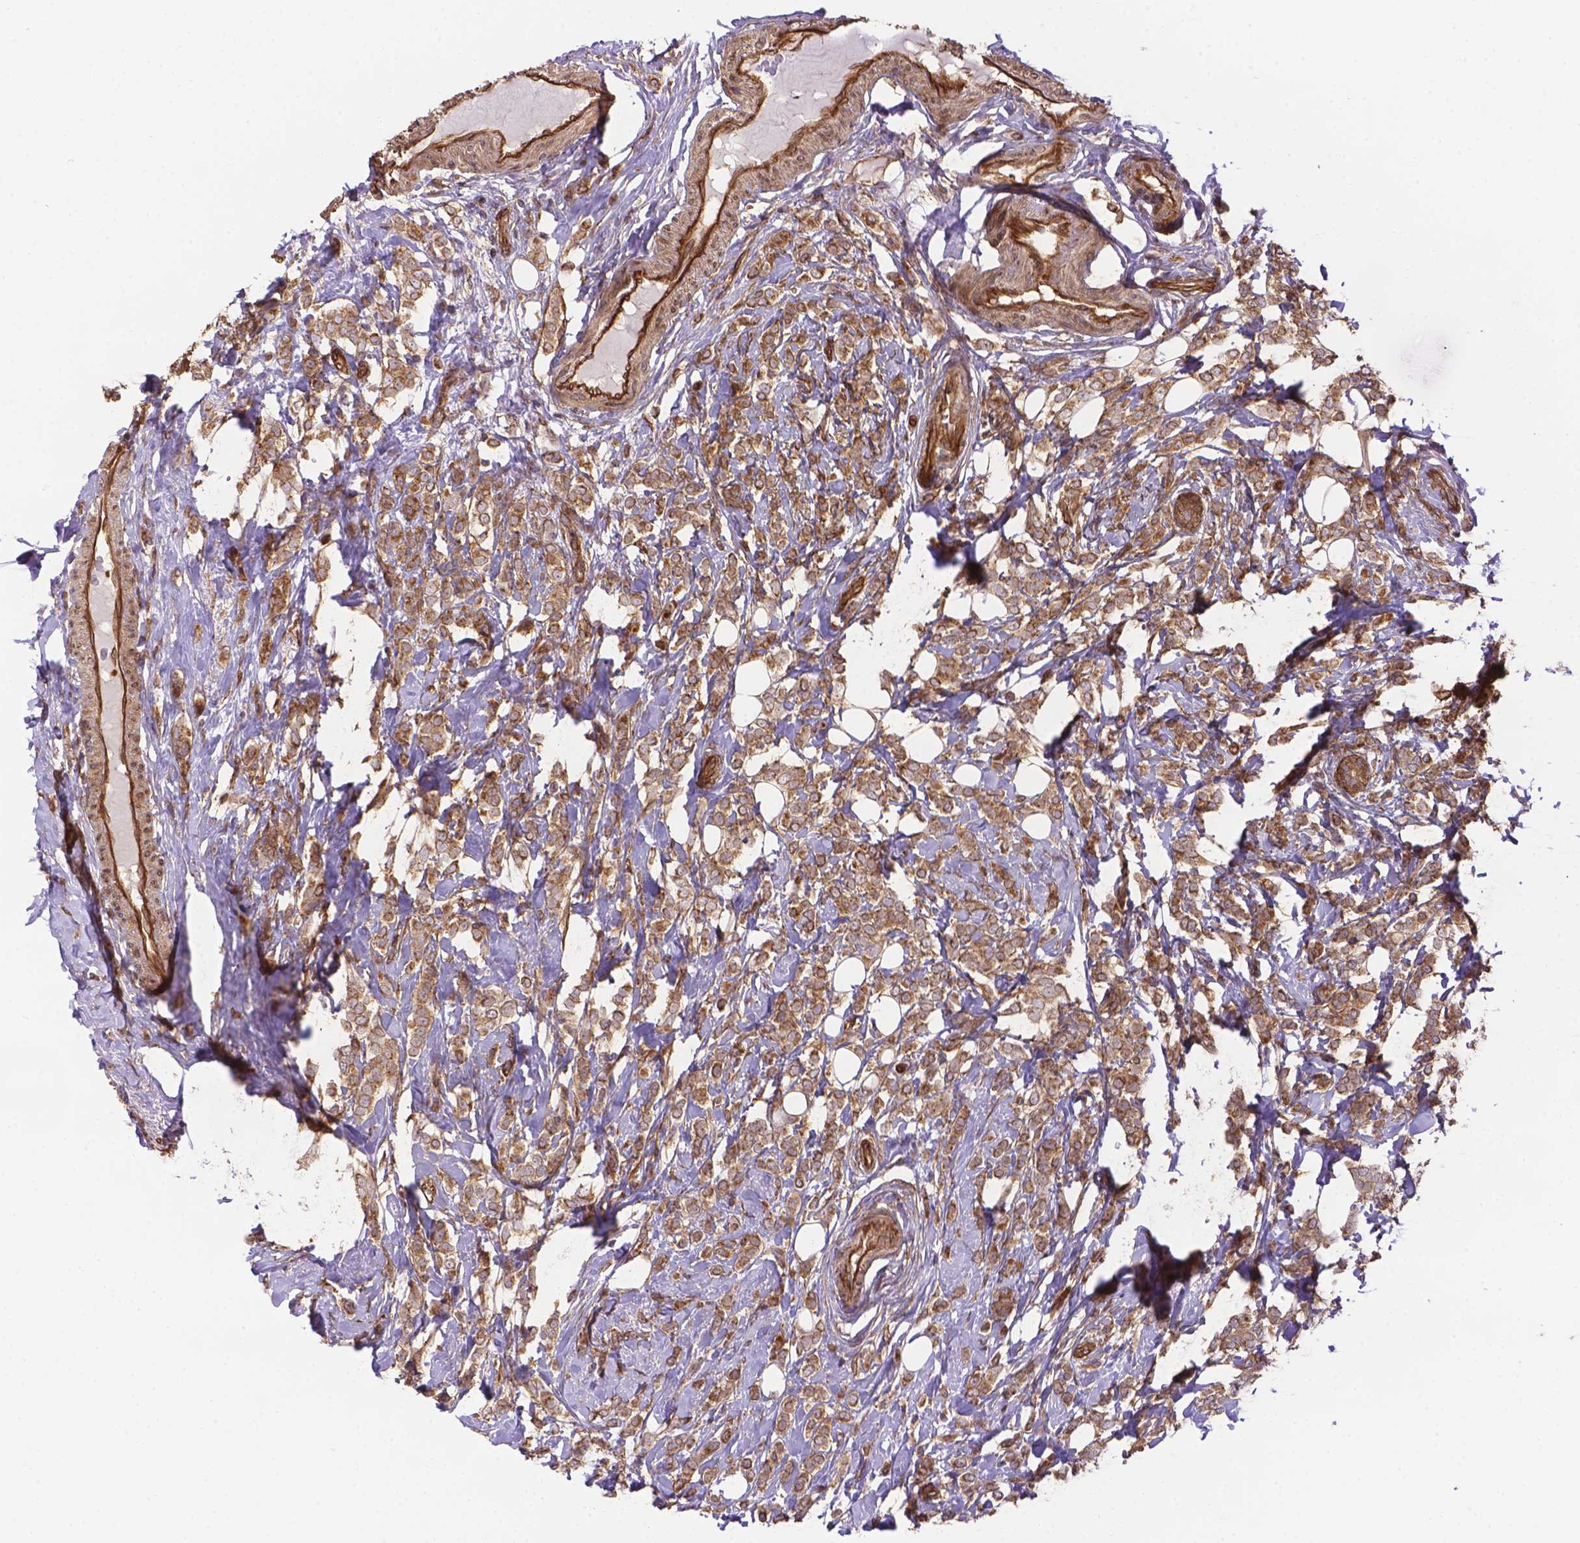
{"staining": {"intensity": "moderate", "quantity": ">75%", "location": "cytoplasmic/membranous"}, "tissue": "breast cancer", "cell_type": "Tumor cells", "image_type": "cancer", "snomed": [{"axis": "morphology", "description": "Lobular carcinoma"}, {"axis": "topography", "description": "Breast"}], "caption": "Tumor cells reveal medium levels of moderate cytoplasmic/membranous staining in approximately >75% of cells in breast lobular carcinoma.", "gene": "YAP1", "patient": {"sex": "female", "age": 49}}